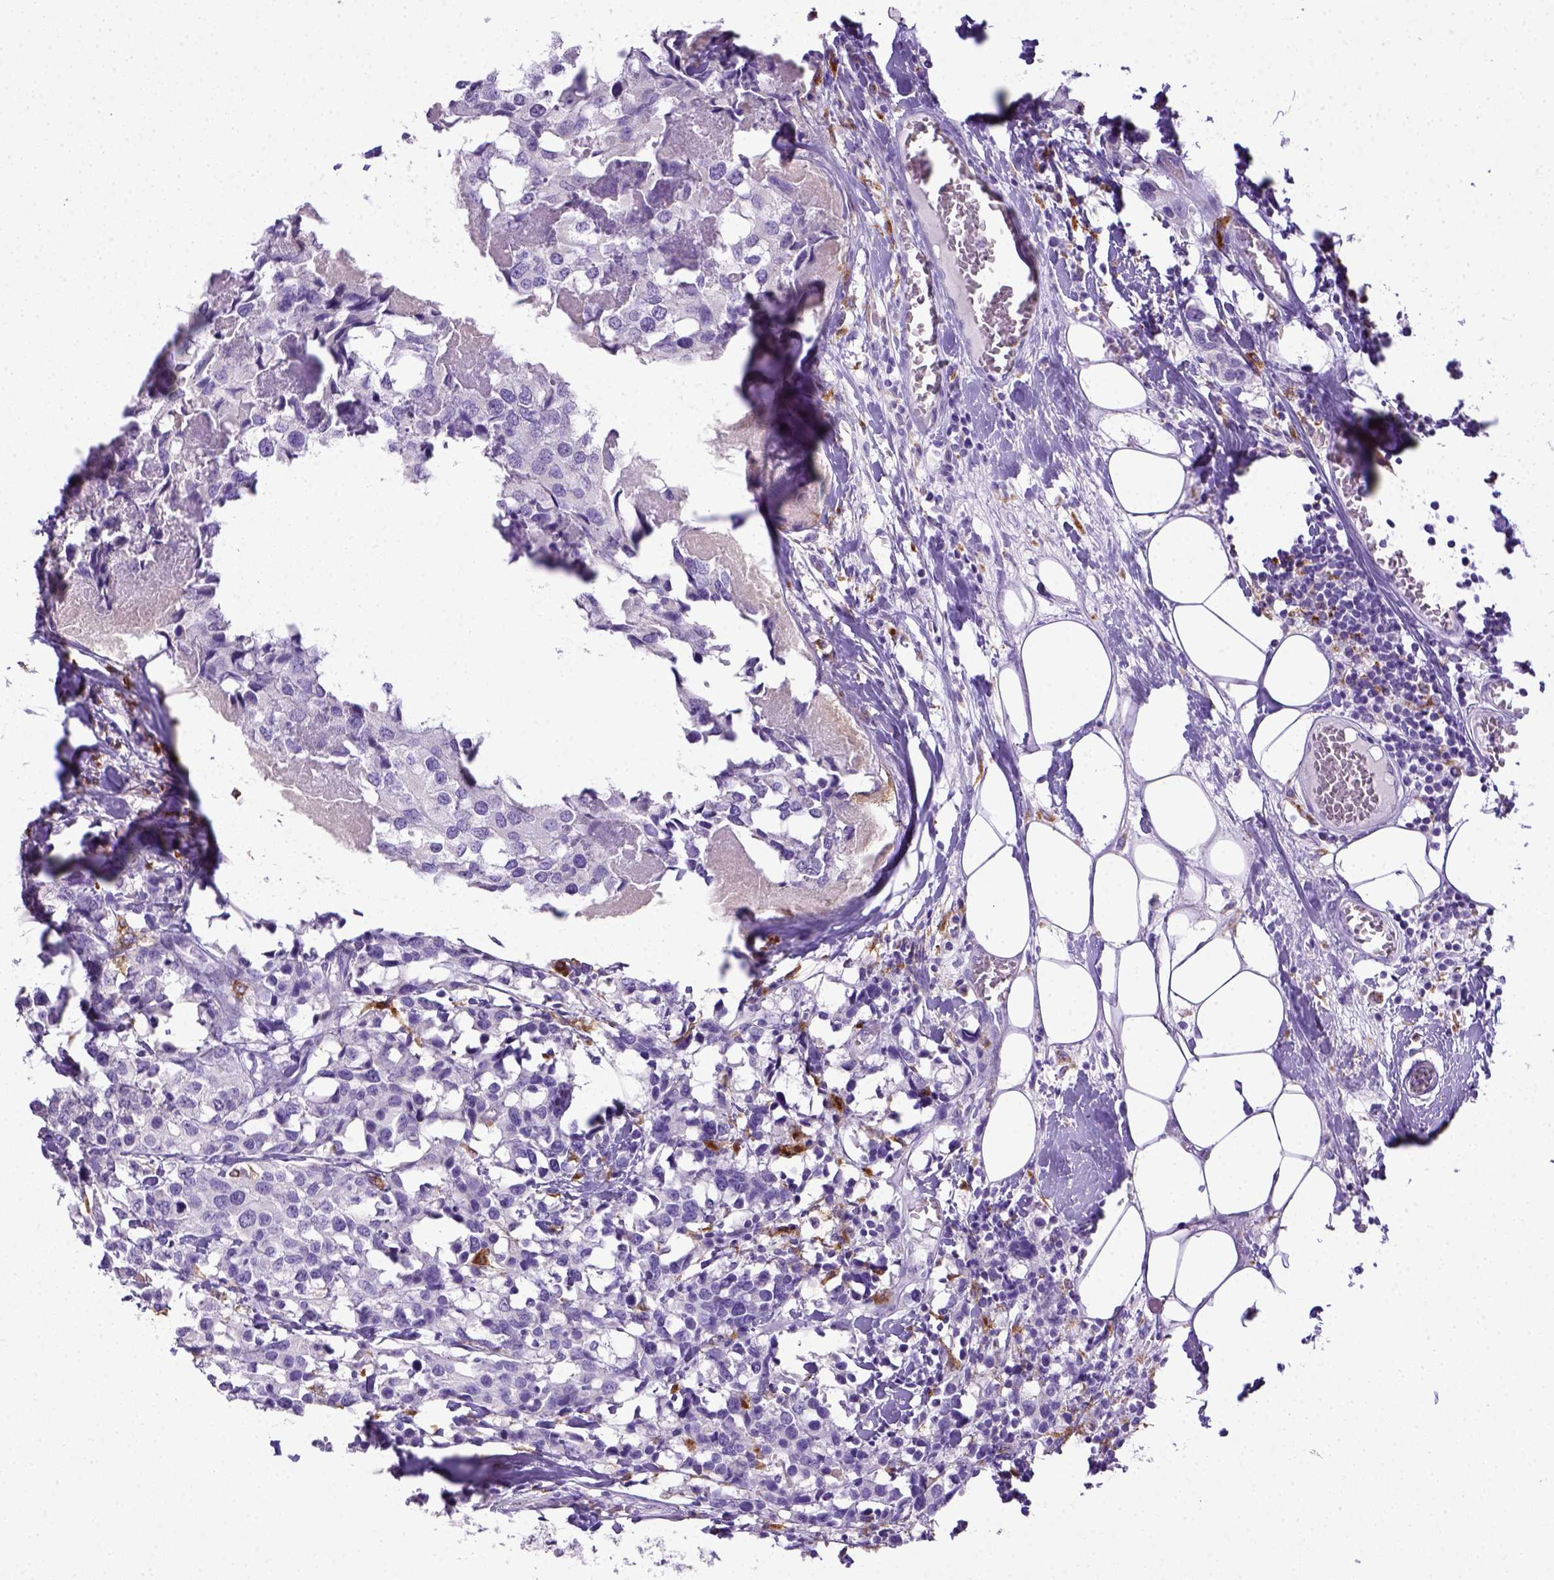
{"staining": {"intensity": "negative", "quantity": "none", "location": "none"}, "tissue": "breast cancer", "cell_type": "Tumor cells", "image_type": "cancer", "snomed": [{"axis": "morphology", "description": "Lobular carcinoma"}, {"axis": "topography", "description": "Breast"}], "caption": "Tumor cells show no significant expression in lobular carcinoma (breast). (DAB immunohistochemistry (IHC) visualized using brightfield microscopy, high magnification).", "gene": "CD68", "patient": {"sex": "female", "age": 59}}